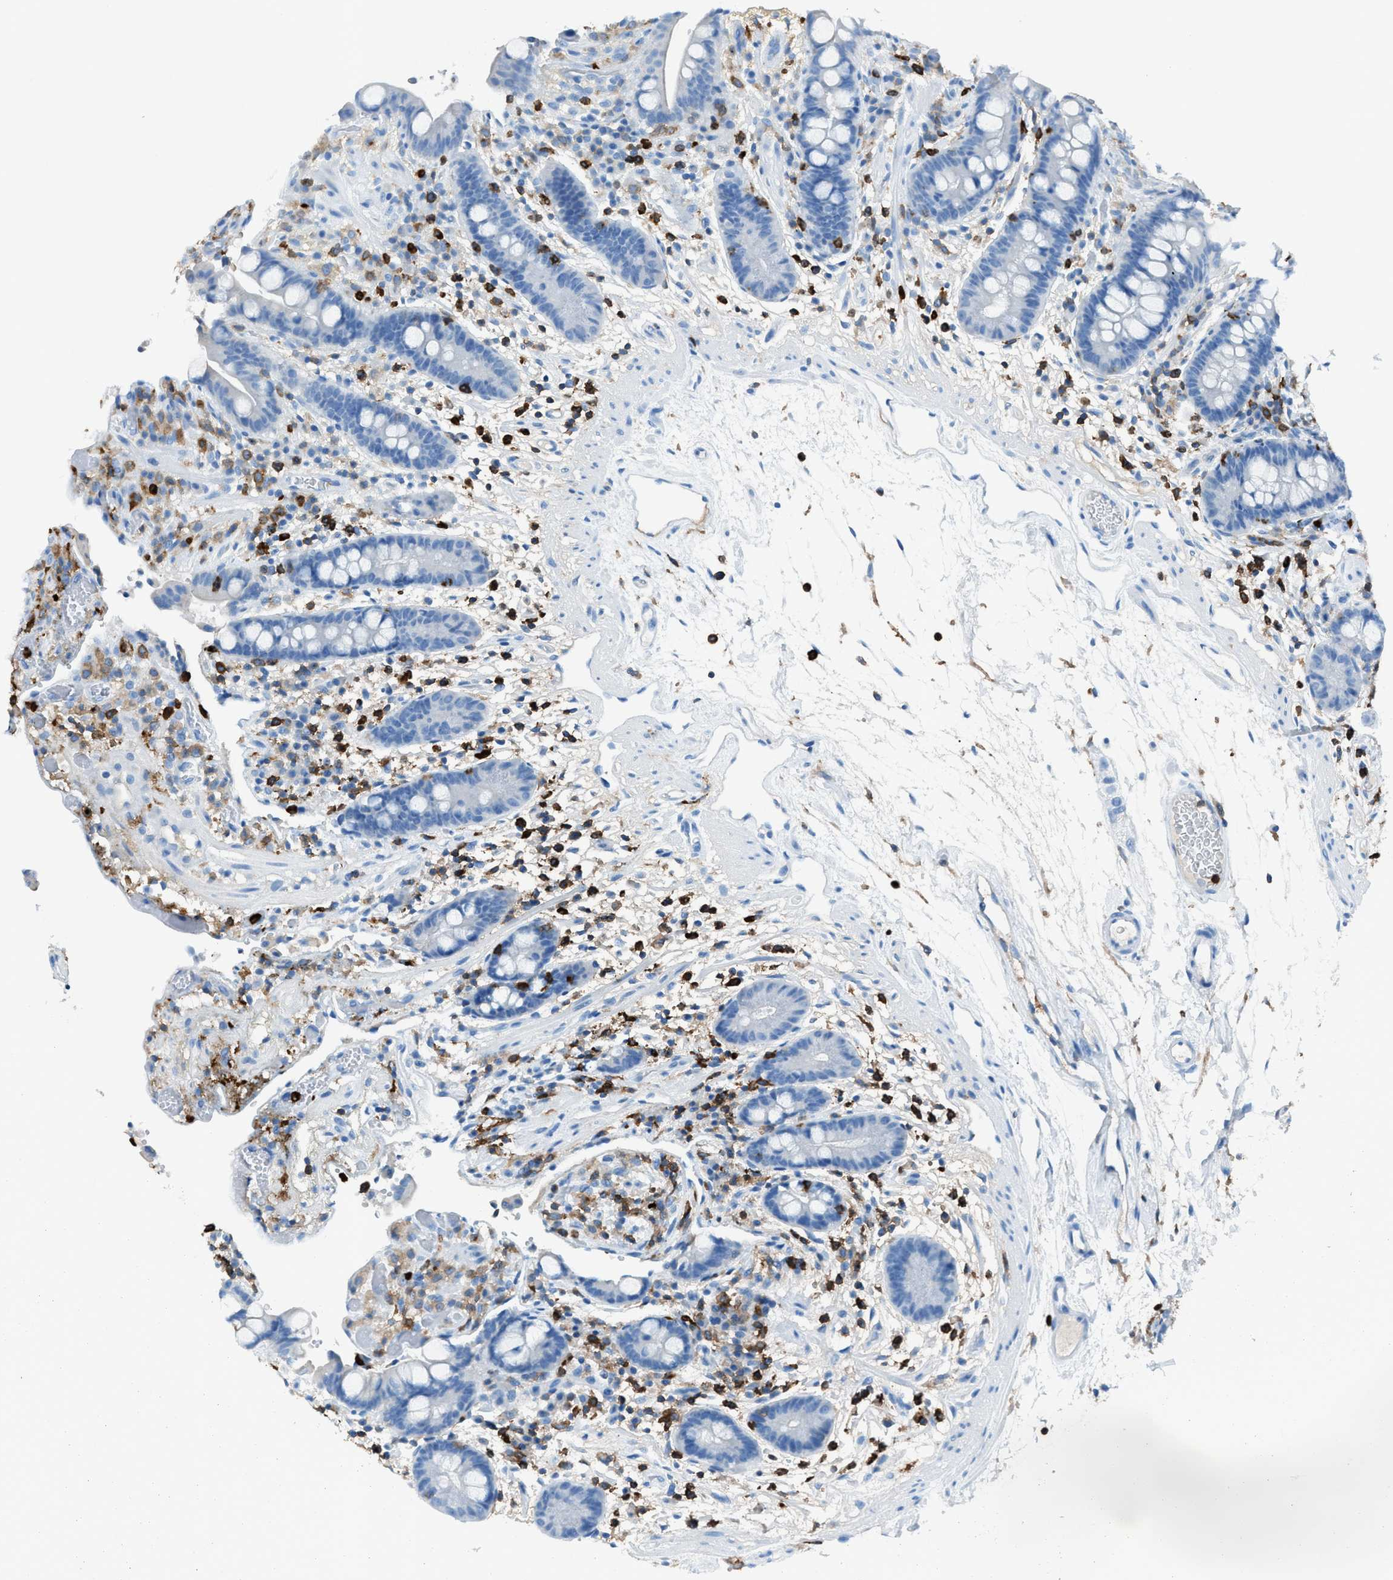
{"staining": {"intensity": "negative", "quantity": "none", "location": "none"}, "tissue": "colon", "cell_type": "Endothelial cells", "image_type": "normal", "snomed": [{"axis": "morphology", "description": "Normal tissue, NOS"}, {"axis": "topography", "description": "Colon"}], "caption": "Colon stained for a protein using immunohistochemistry (IHC) displays no expression endothelial cells.", "gene": "ITGB2", "patient": {"sex": "male", "age": 73}}